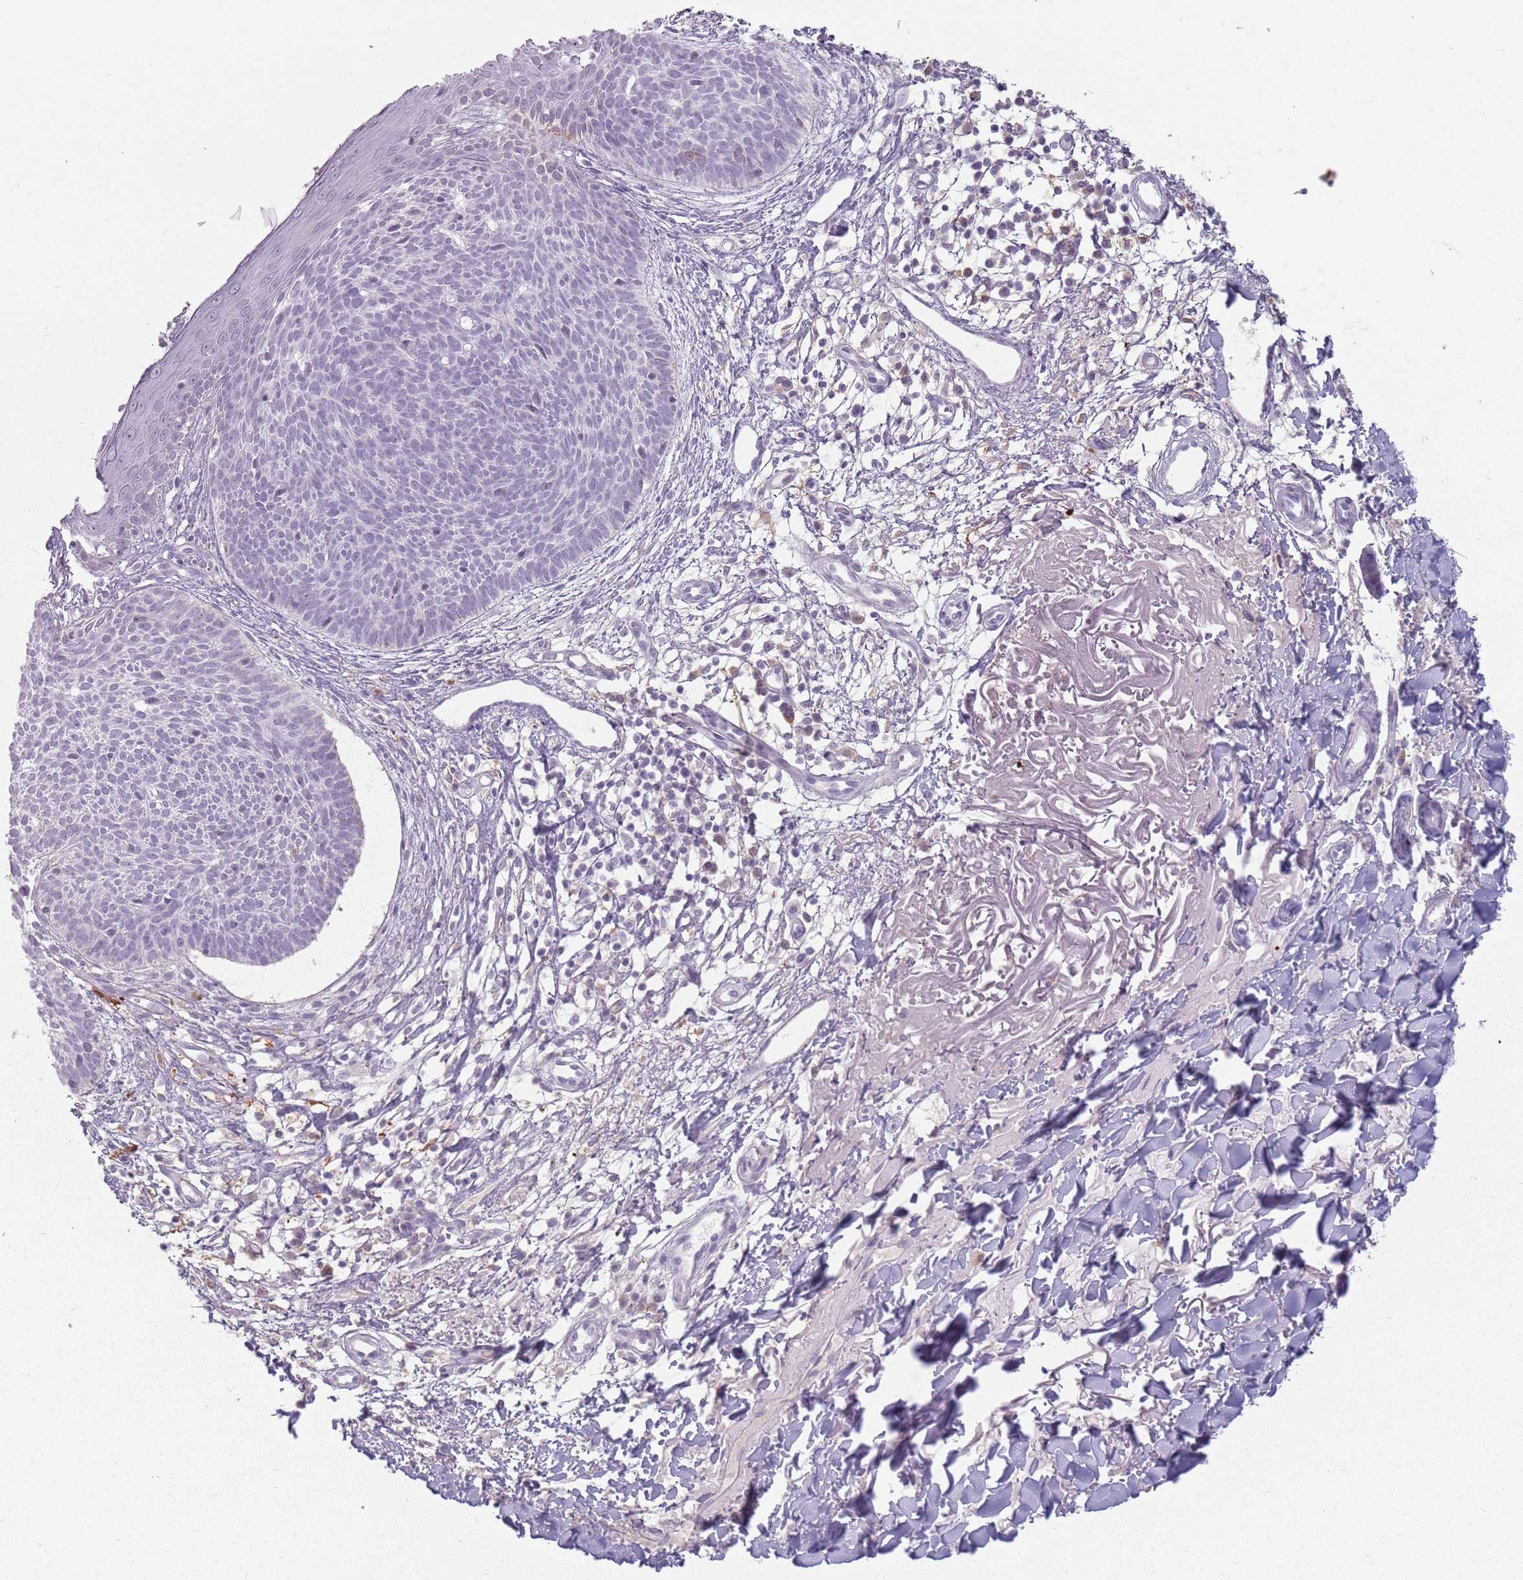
{"staining": {"intensity": "negative", "quantity": "none", "location": "none"}, "tissue": "skin cancer", "cell_type": "Tumor cells", "image_type": "cancer", "snomed": [{"axis": "morphology", "description": "Basal cell carcinoma"}, {"axis": "topography", "description": "Skin"}], "caption": "An image of human basal cell carcinoma (skin) is negative for staining in tumor cells.", "gene": "GDPGP1", "patient": {"sex": "male", "age": 84}}